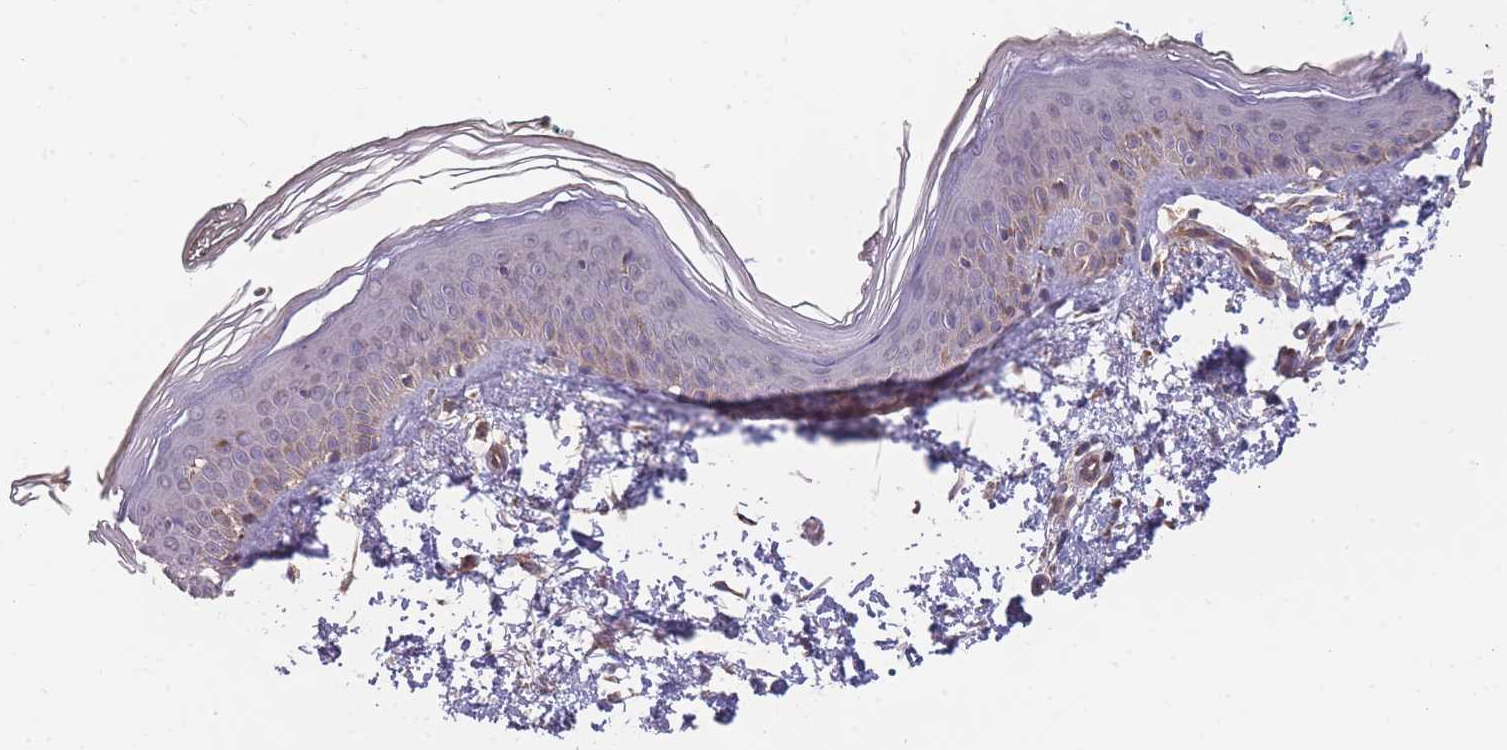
{"staining": {"intensity": "weak", "quantity": ">75%", "location": "cytoplasmic/membranous"}, "tissue": "skin", "cell_type": "Fibroblasts", "image_type": "normal", "snomed": [{"axis": "morphology", "description": "Normal tissue, NOS"}, {"axis": "topography", "description": "Skin"}], "caption": "Fibroblasts show weak cytoplasmic/membranous staining in about >75% of cells in normal skin.", "gene": "SLC35B4", "patient": {"sex": "male", "age": 62}}